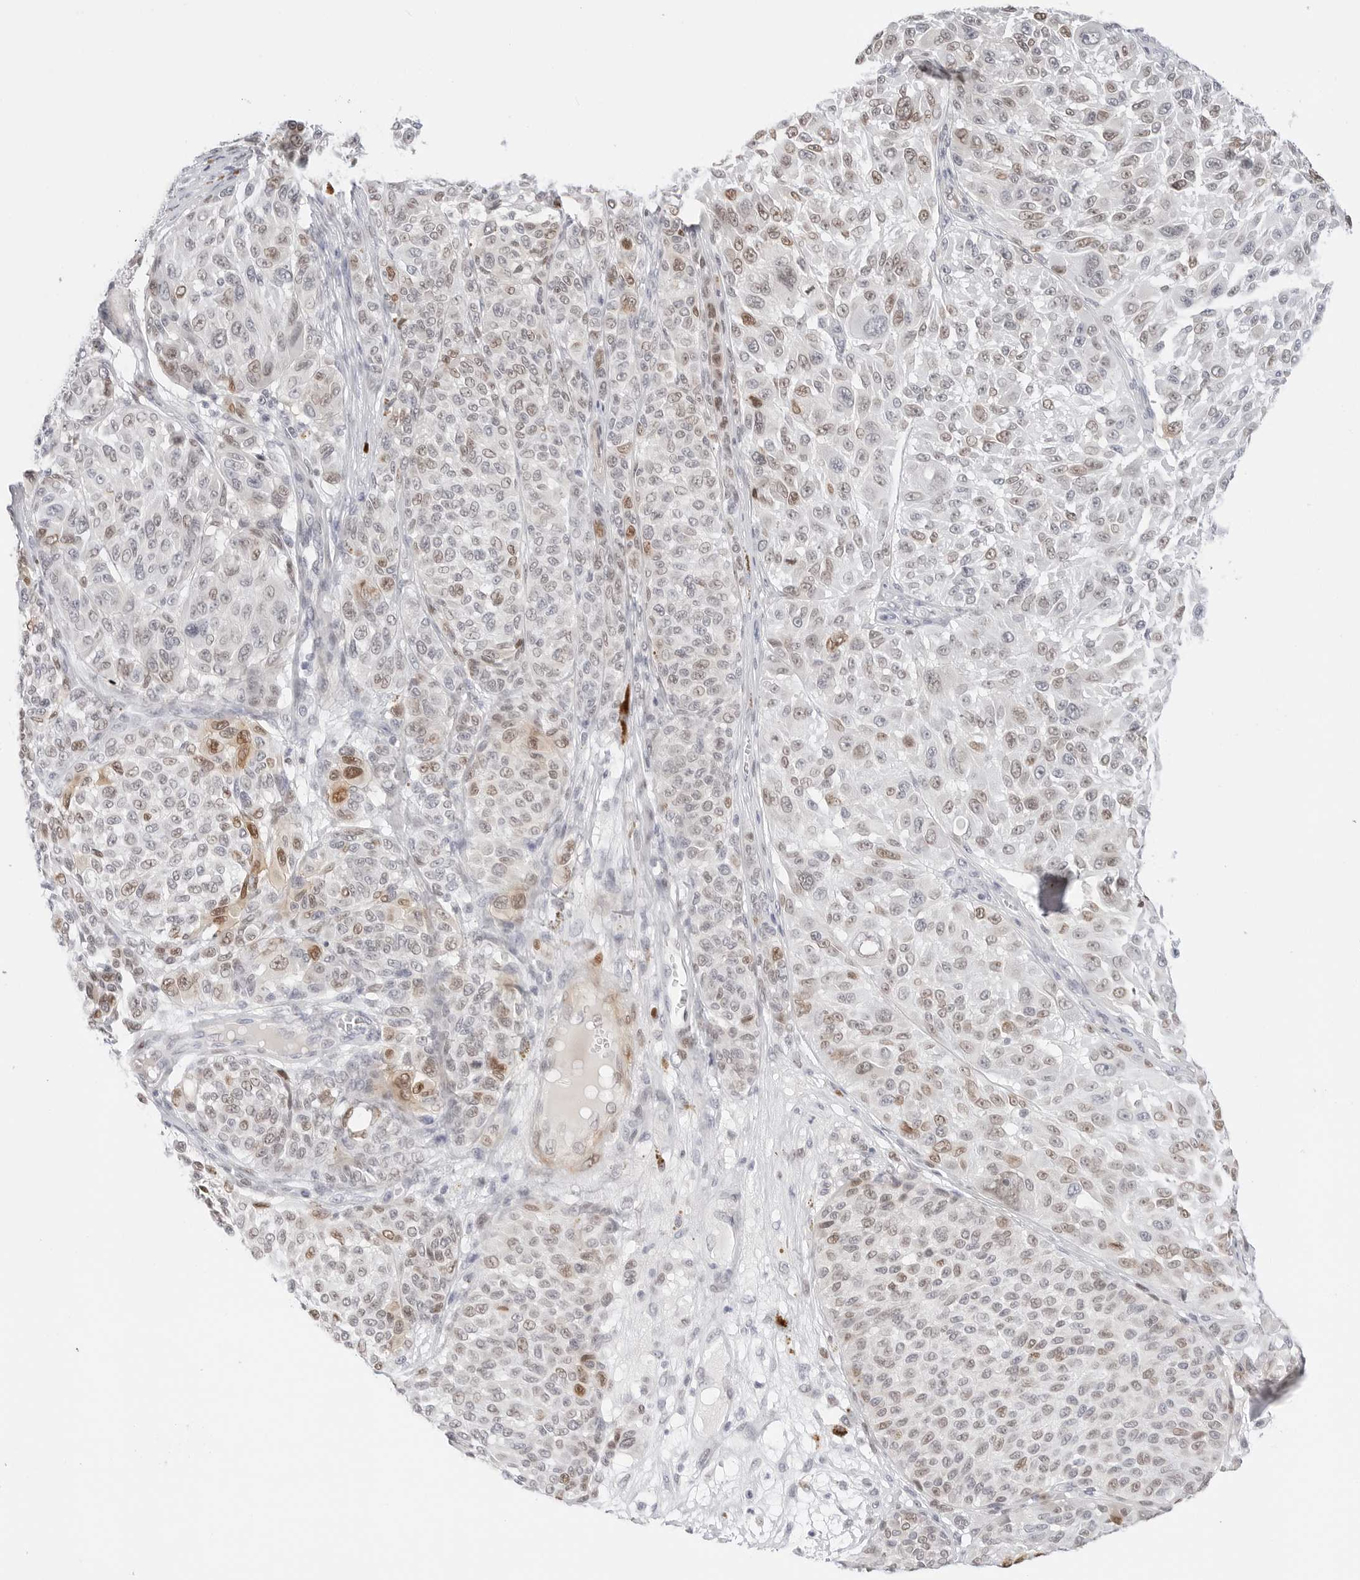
{"staining": {"intensity": "moderate", "quantity": "25%-75%", "location": "nuclear"}, "tissue": "melanoma", "cell_type": "Tumor cells", "image_type": "cancer", "snomed": [{"axis": "morphology", "description": "Malignant melanoma, NOS"}, {"axis": "topography", "description": "Skin"}], "caption": "Melanoma stained with immunohistochemistry displays moderate nuclear staining in about 25%-75% of tumor cells.", "gene": "SPIDR", "patient": {"sex": "male", "age": 83}}